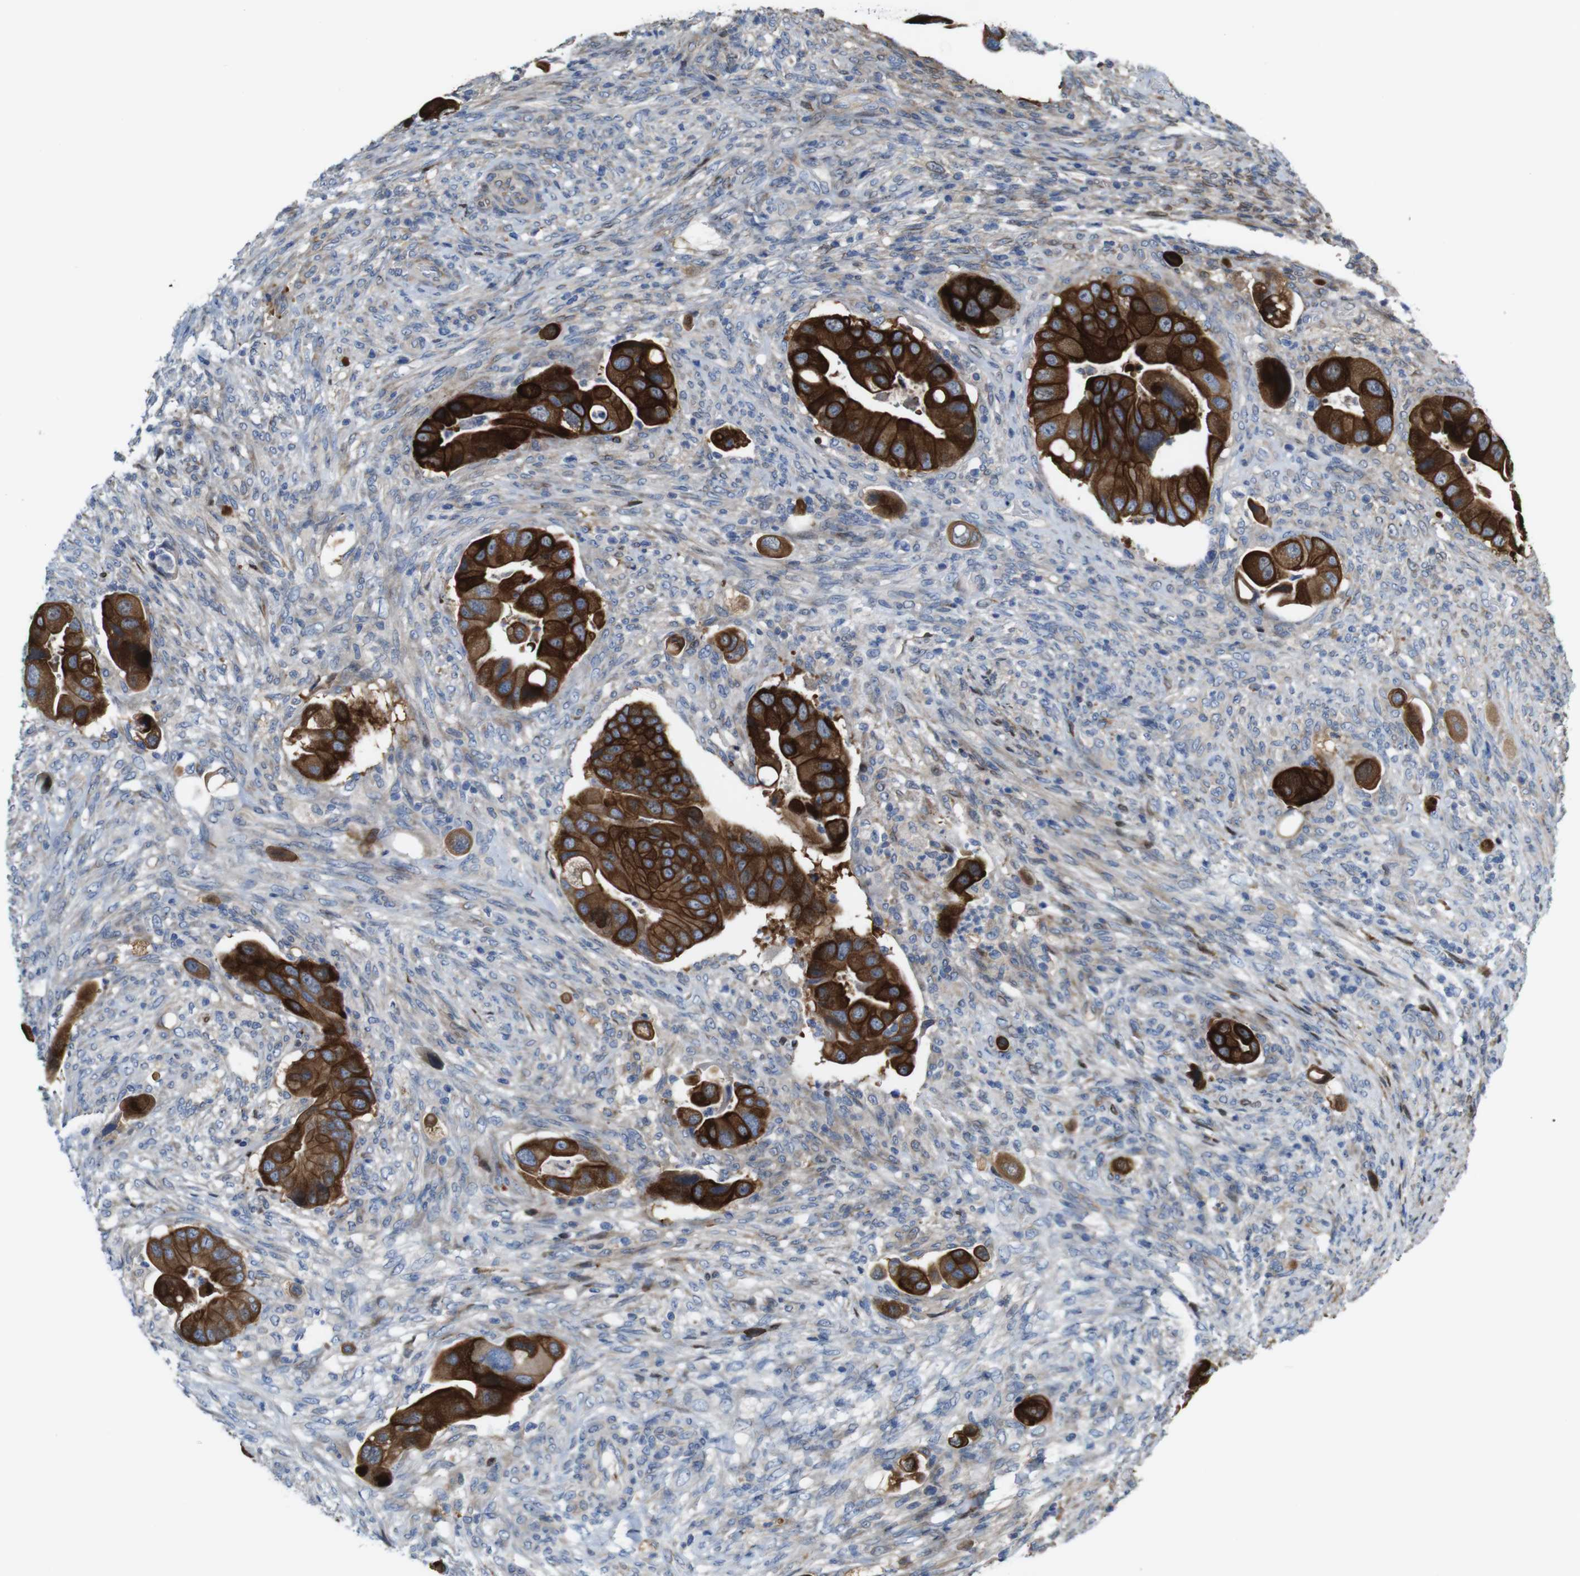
{"staining": {"intensity": "strong", "quantity": ">75%", "location": "cytoplasmic/membranous"}, "tissue": "colorectal cancer", "cell_type": "Tumor cells", "image_type": "cancer", "snomed": [{"axis": "morphology", "description": "Adenocarcinoma, NOS"}, {"axis": "topography", "description": "Rectum"}], "caption": "Immunohistochemistry (IHC) histopathology image of neoplastic tissue: colorectal cancer stained using immunohistochemistry (IHC) demonstrates high levels of strong protein expression localized specifically in the cytoplasmic/membranous of tumor cells, appearing as a cytoplasmic/membranous brown color.", "gene": "PCOLCE2", "patient": {"sex": "female", "age": 57}}